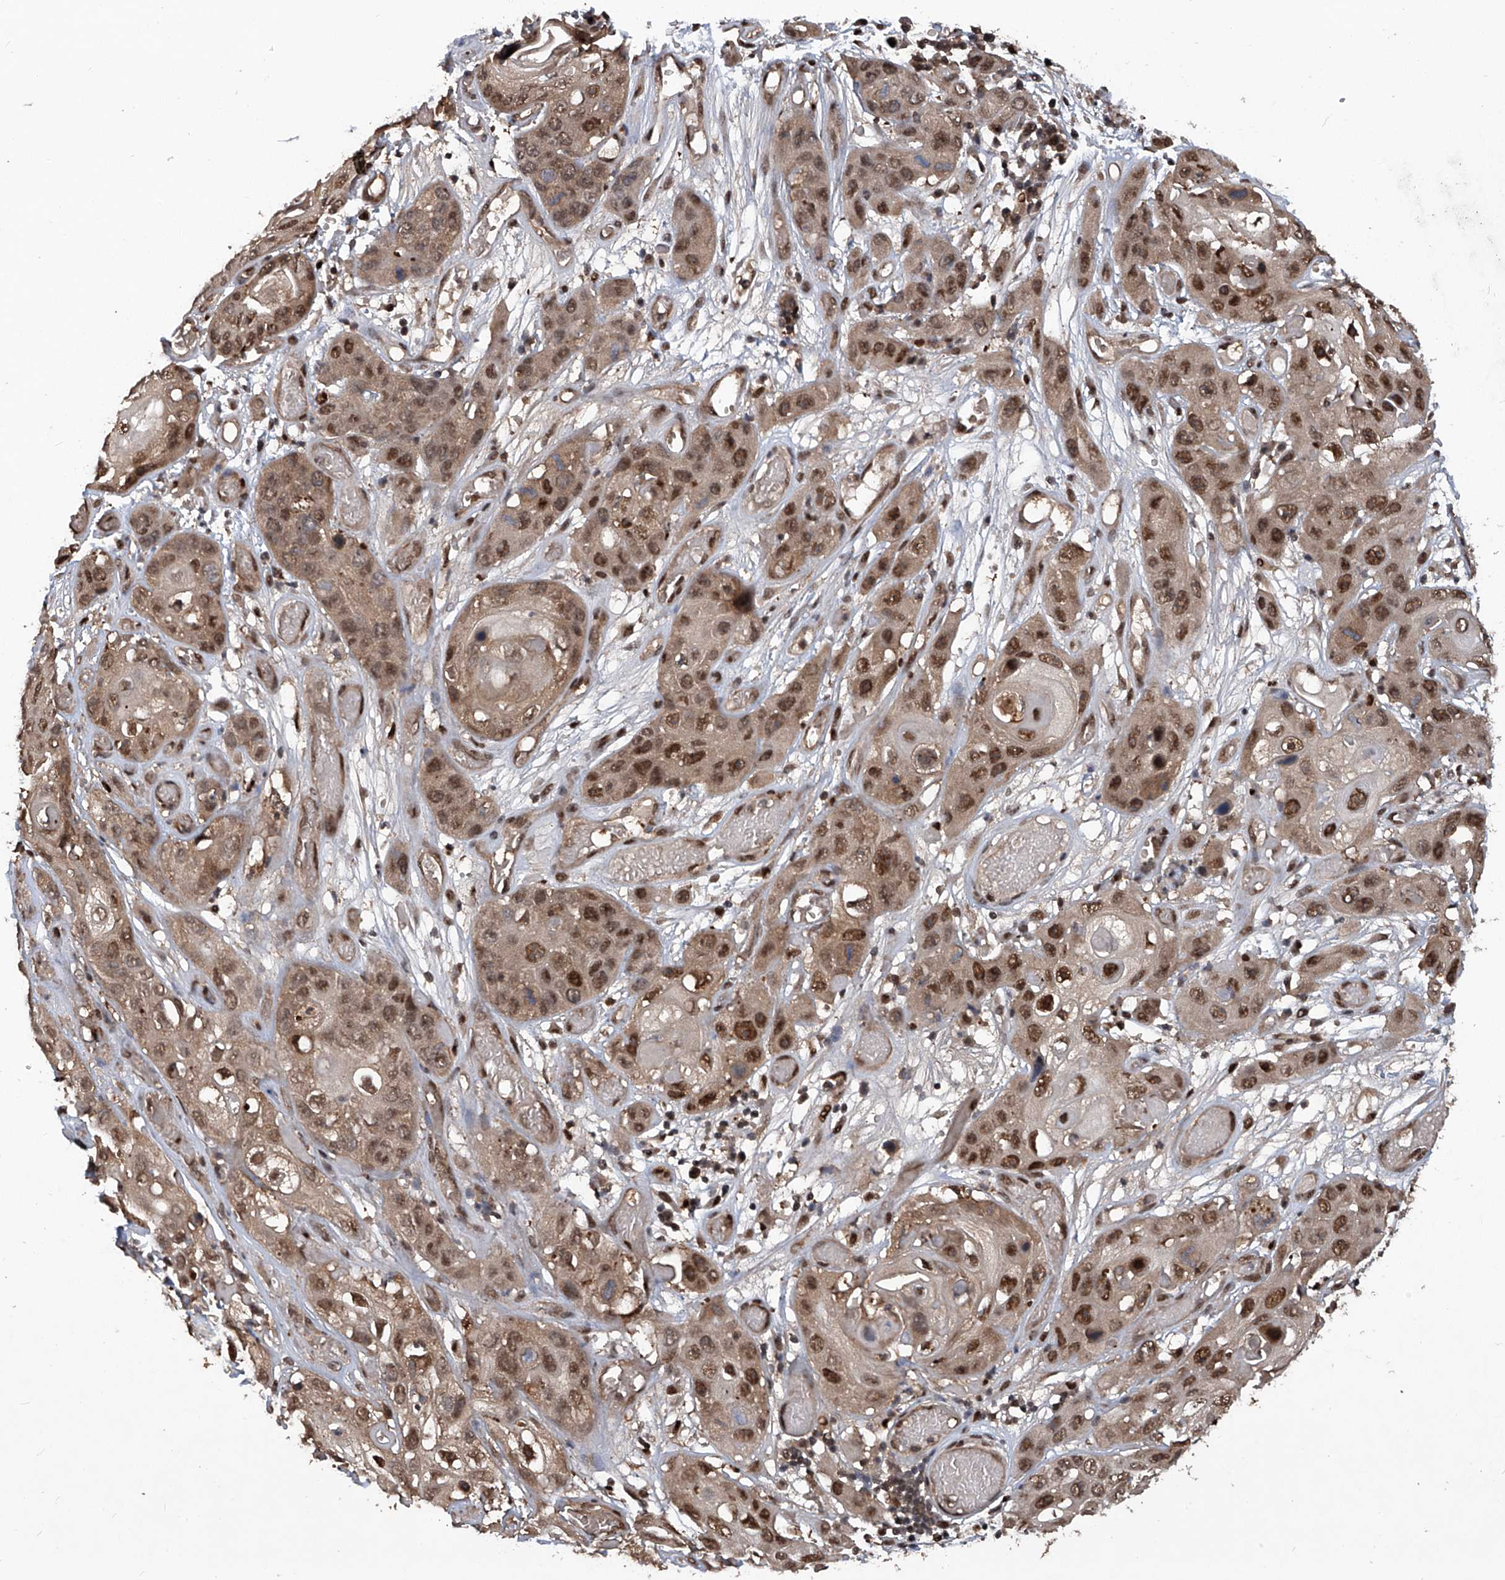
{"staining": {"intensity": "moderate", "quantity": ">75%", "location": "cytoplasmic/membranous,nuclear"}, "tissue": "skin cancer", "cell_type": "Tumor cells", "image_type": "cancer", "snomed": [{"axis": "morphology", "description": "Squamous cell carcinoma, NOS"}, {"axis": "topography", "description": "Skin"}], "caption": "Human skin squamous cell carcinoma stained with a brown dye demonstrates moderate cytoplasmic/membranous and nuclear positive positivity in approximately >75% of tumor cells.", "gene": "PSMB1", "patient": {"sex": "male", "age": 55}}